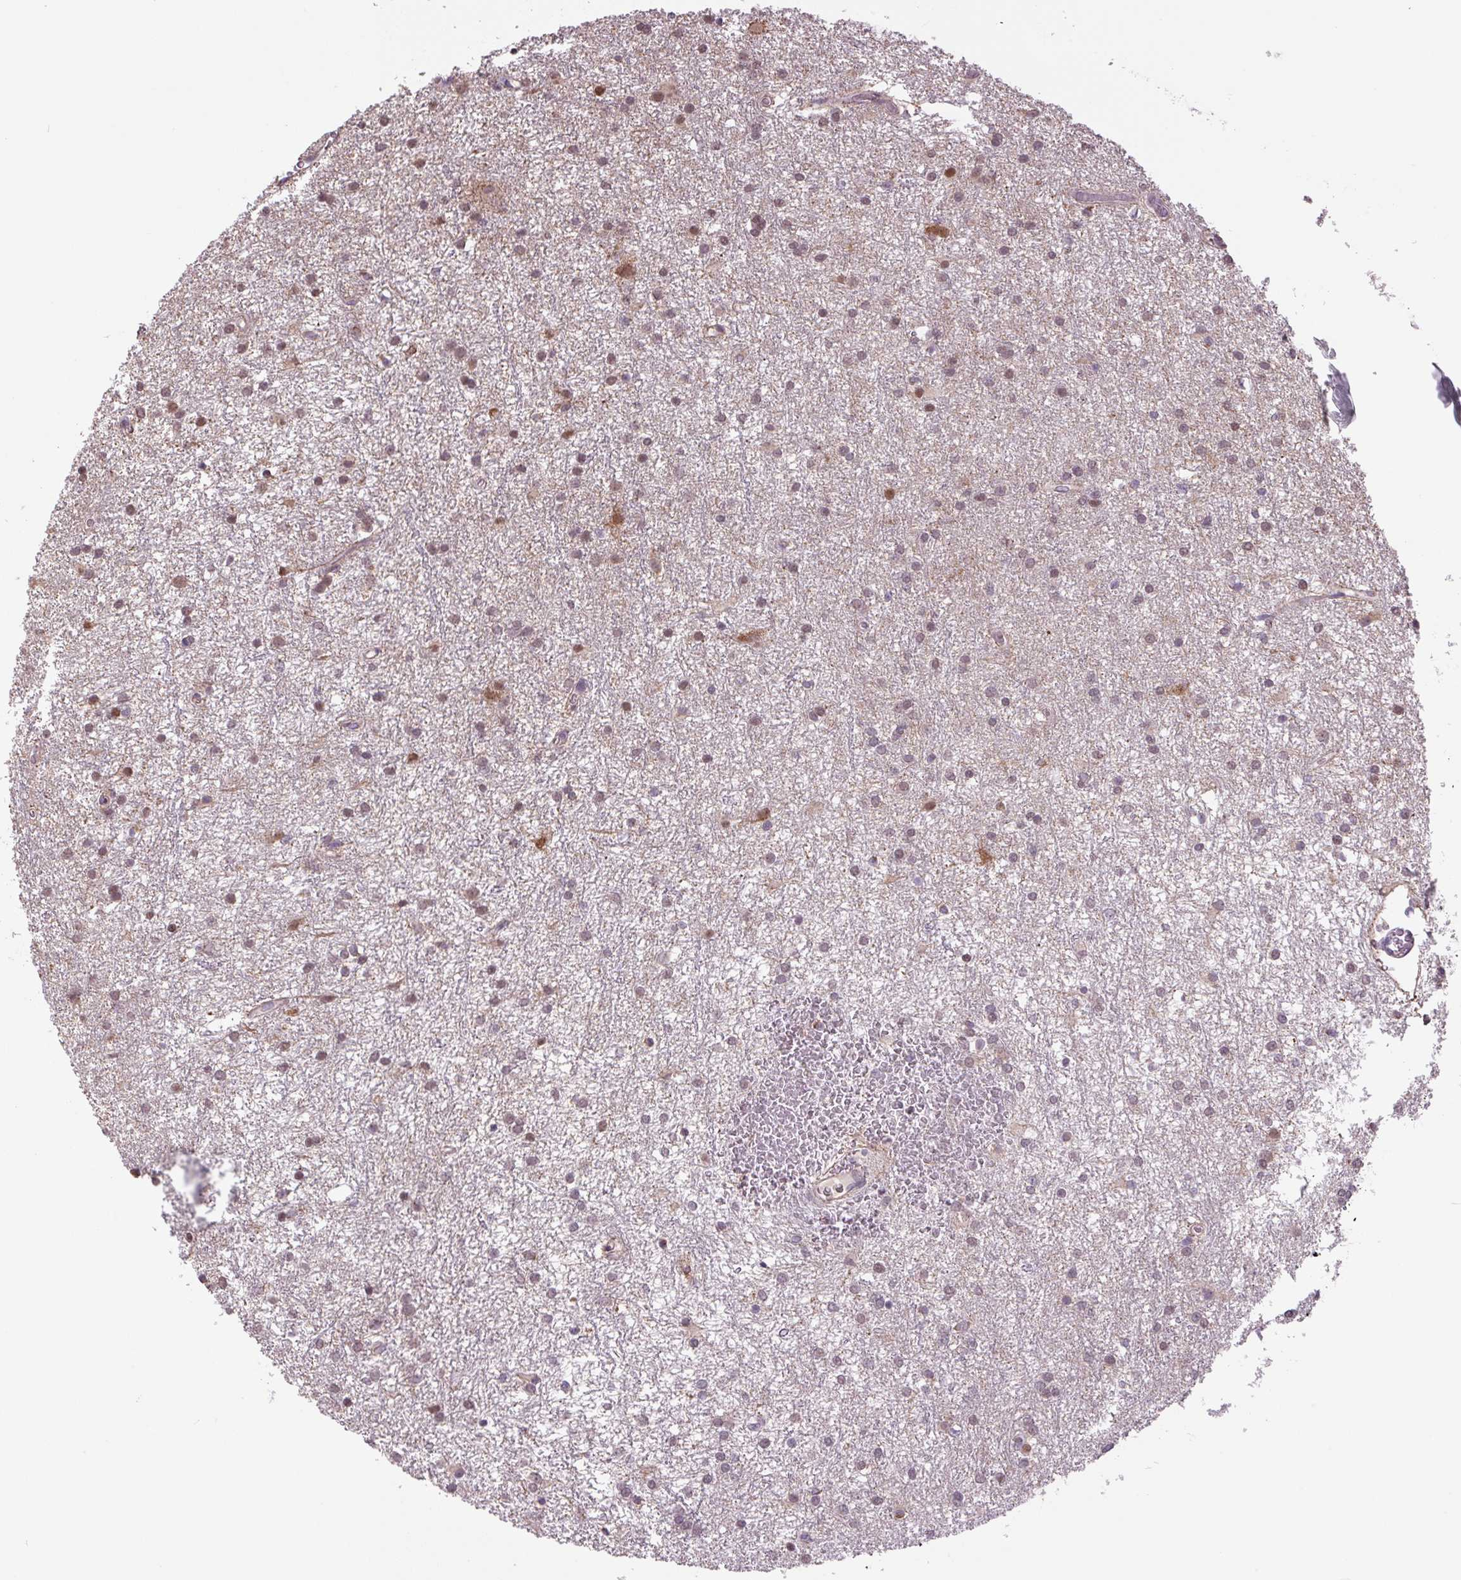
{"staining": {"intensity": "moderate", "quantity": "25%-75%", "location": "cytoplasmic/membranous,nuclear"}, "tissue": "glioma", "cell_type": "Tumor cells", "image_type": "cancer", "snomed": [{"axis": "morphology", "description": "Glioma, malignant, High grade"}, {"axis": "topography", "description": "Brain"}], "caption": "Glioma stained with a brown dye exhibits moderate cytoplasmic/membranous and nuclear positive staining in about 25%-75% of tumor cells.", "gene": "SGF29", "patient": {"sex": "female", "age": 50}}